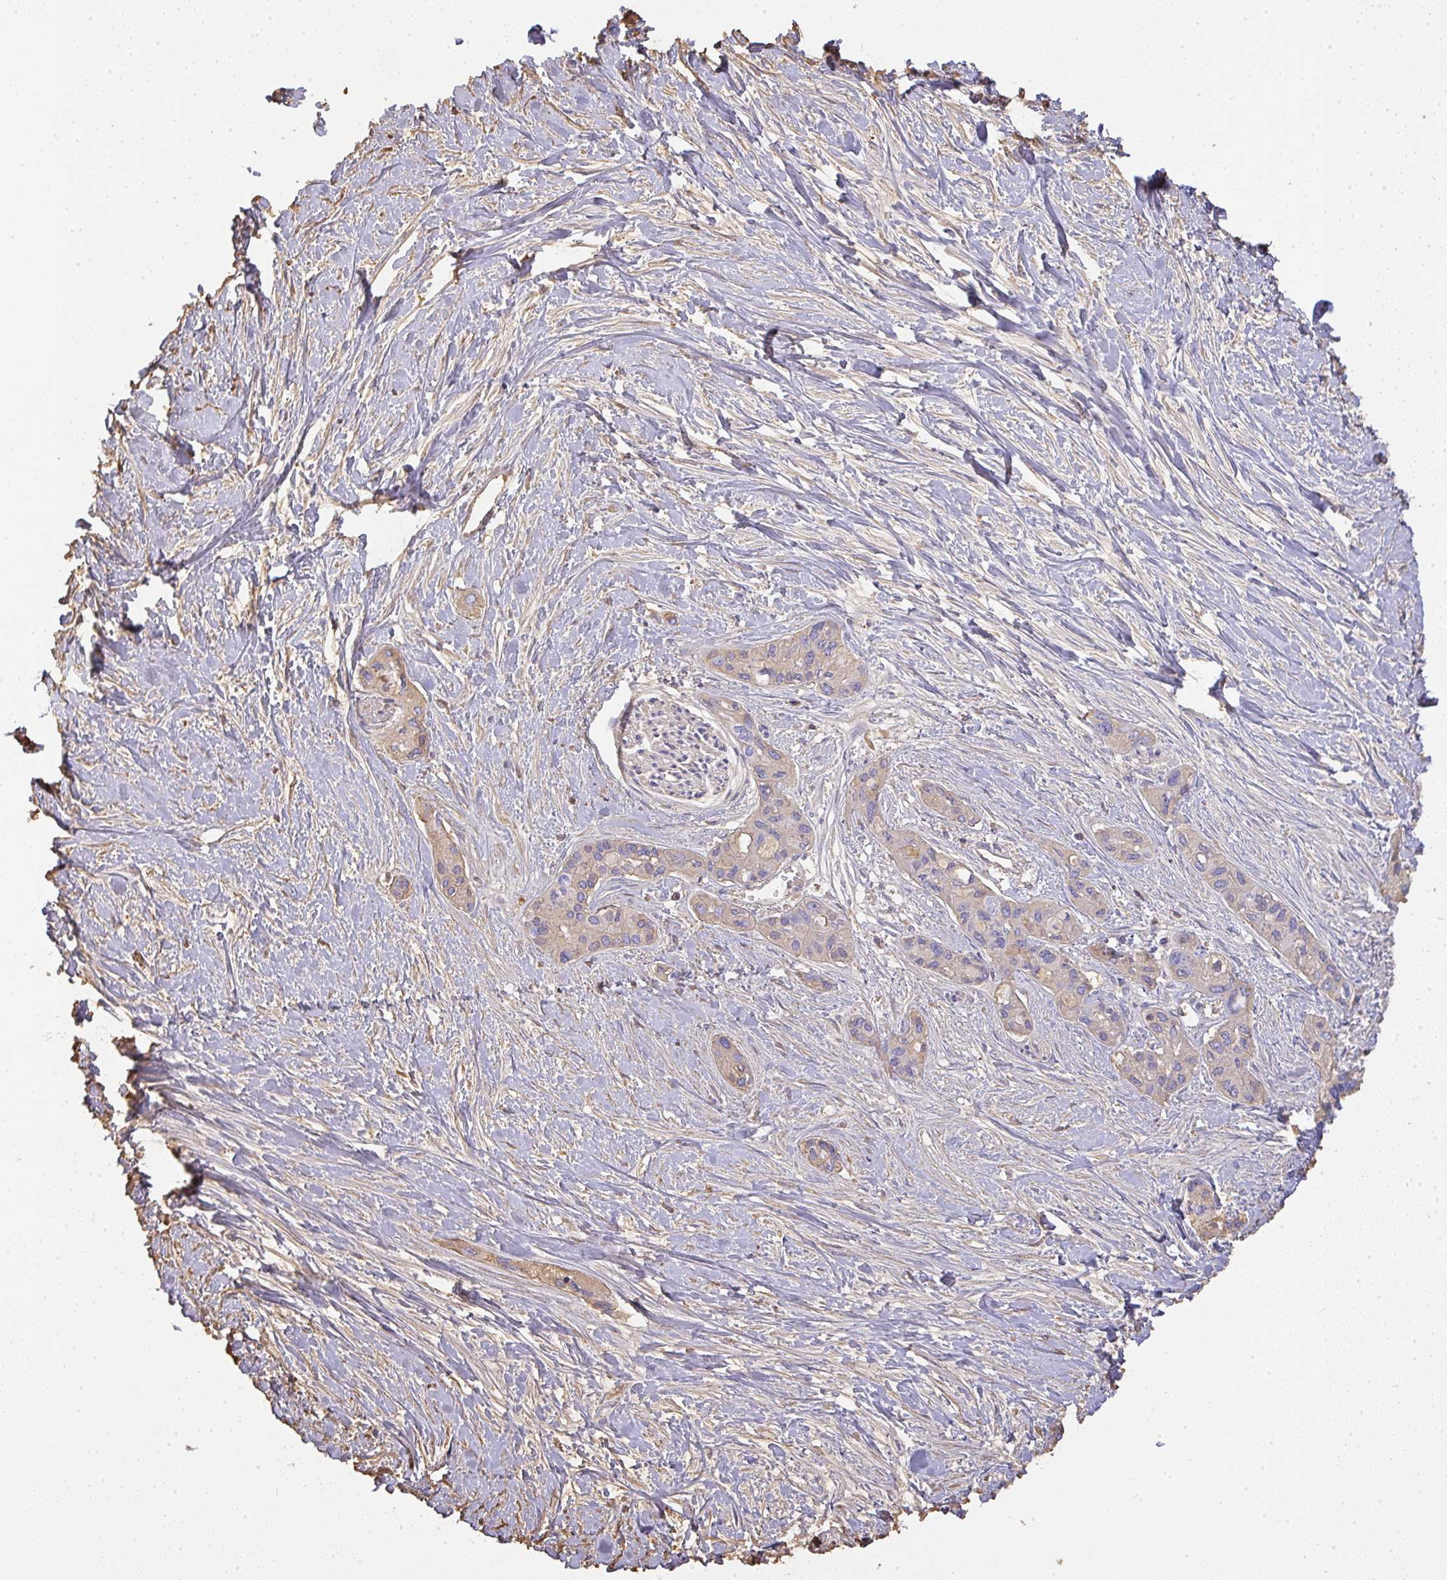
{"staining": {"intensity": "weak", "quantity": "25%-75%", "location": "cytoplasmic/membranous"}, "tissue": "pancreatic cancer", "cell_type": "Tumor cells", "image_type": "cancer", "snomed": [{"axis": "morphology", "description": "Adenocarcinoma, NOS"}, {"axis": "topography", "description": "Pancreas"}], "caption": "Immunohistochemical staining of human pancreatic cancer reveals weak cytoplasmic/membranous protein staining in approximately 25%-75% of tumor cells.", "gene": "SMYD5", "patient": {"sex": "female", "age": 50}}